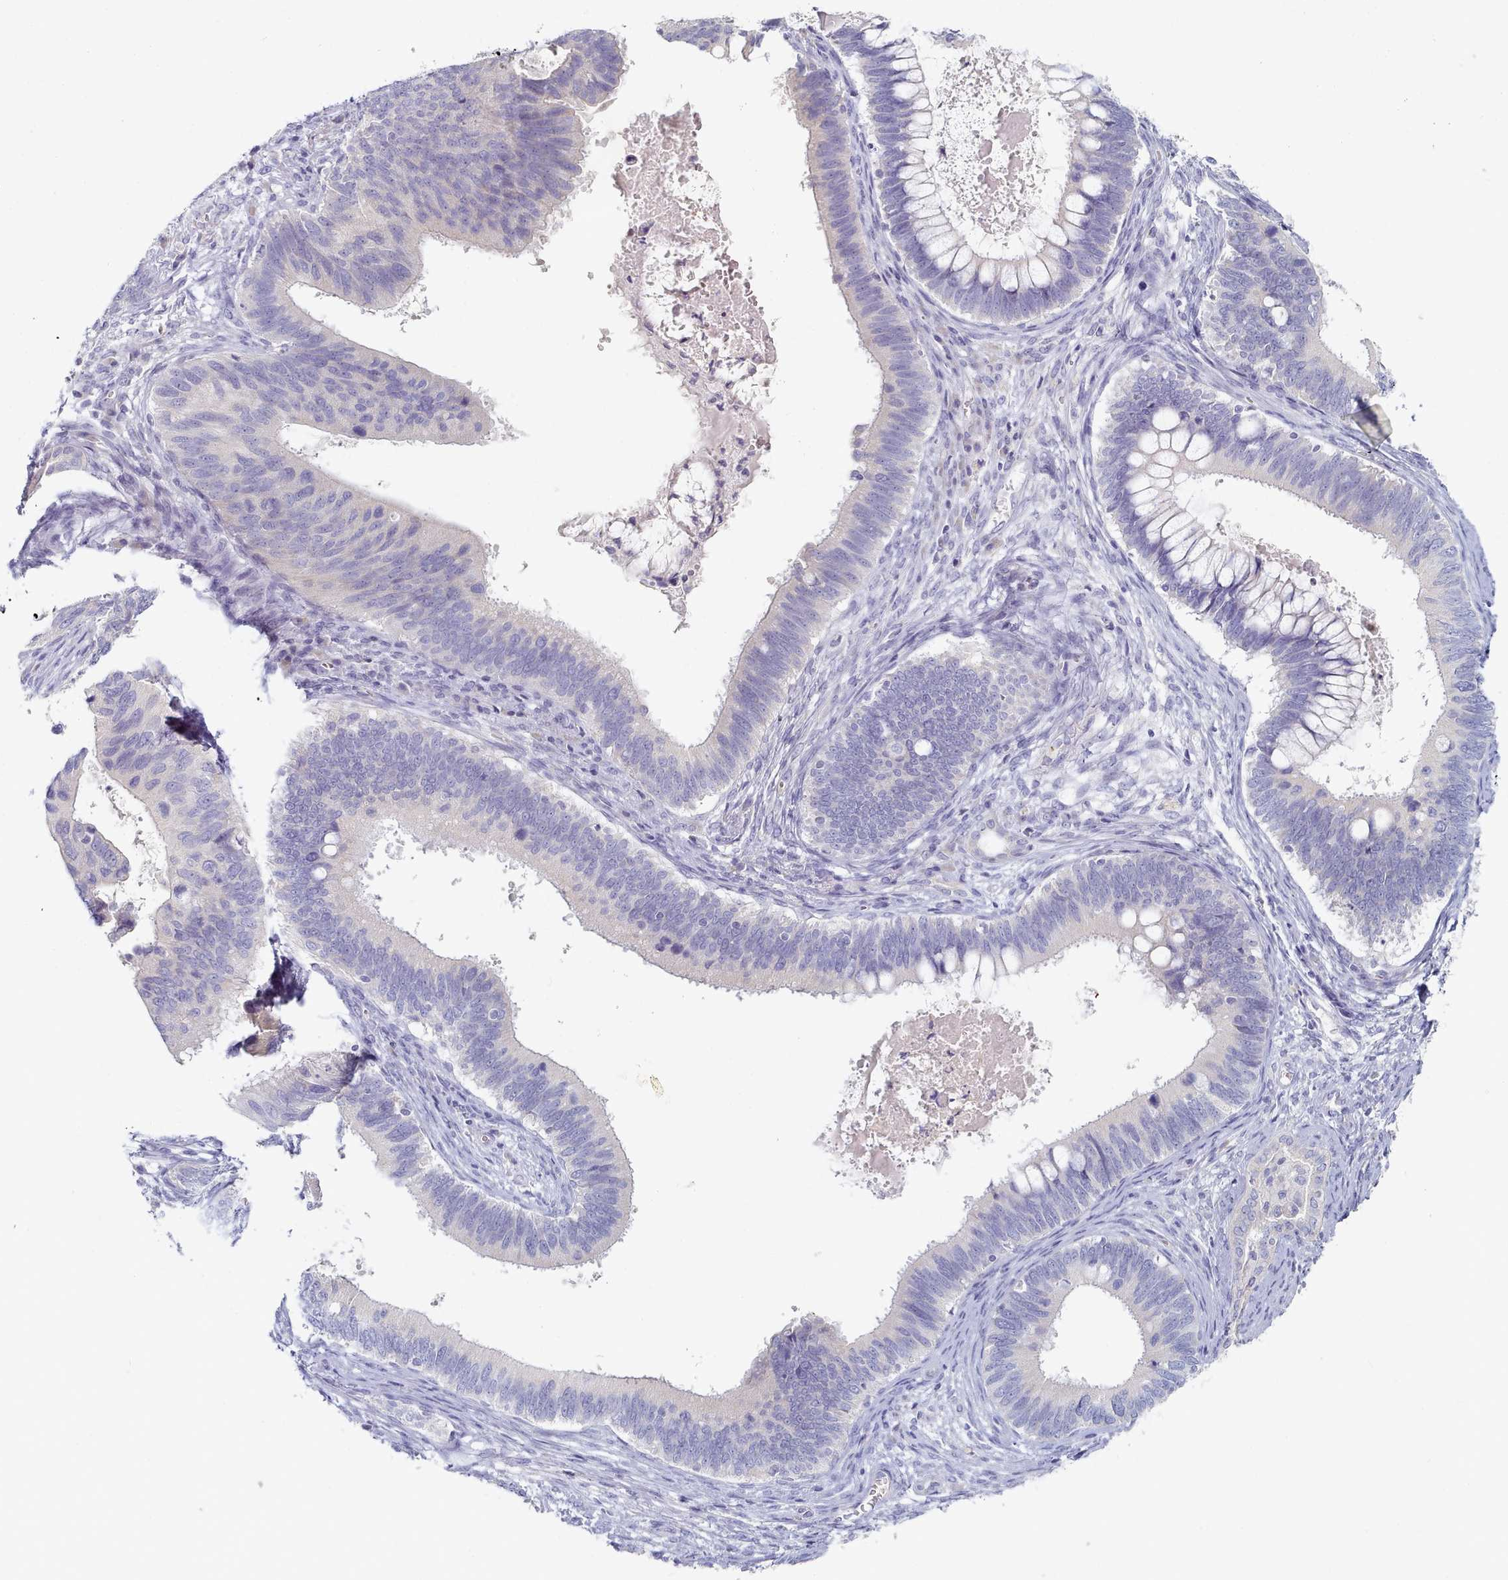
{"staining": {"intensity": "negative", "quantity": "none", "location": "none"}, "tissue": "cervical cancer", "cell_type": "Tumor cells", "image_type": "cancer", "snomed": [{"axis": "morphology", "description": "Adenocarcinoma, NOS"}, {"axis": "topography", "description": "Cervix"}], "caption": "Immunohistochemistry image of neoplastic tissue: human adenocarcinoma (cervical) stained with DAB demonstrates no significant protein staining in tumor cells. Brightfield microscopy of immunohistochemistry stained with DAB (brown) and hematoxylin (blue), captured at high magnification.", "gene": "TYW1B", "patient": {"sex": "female", "age": 42}}